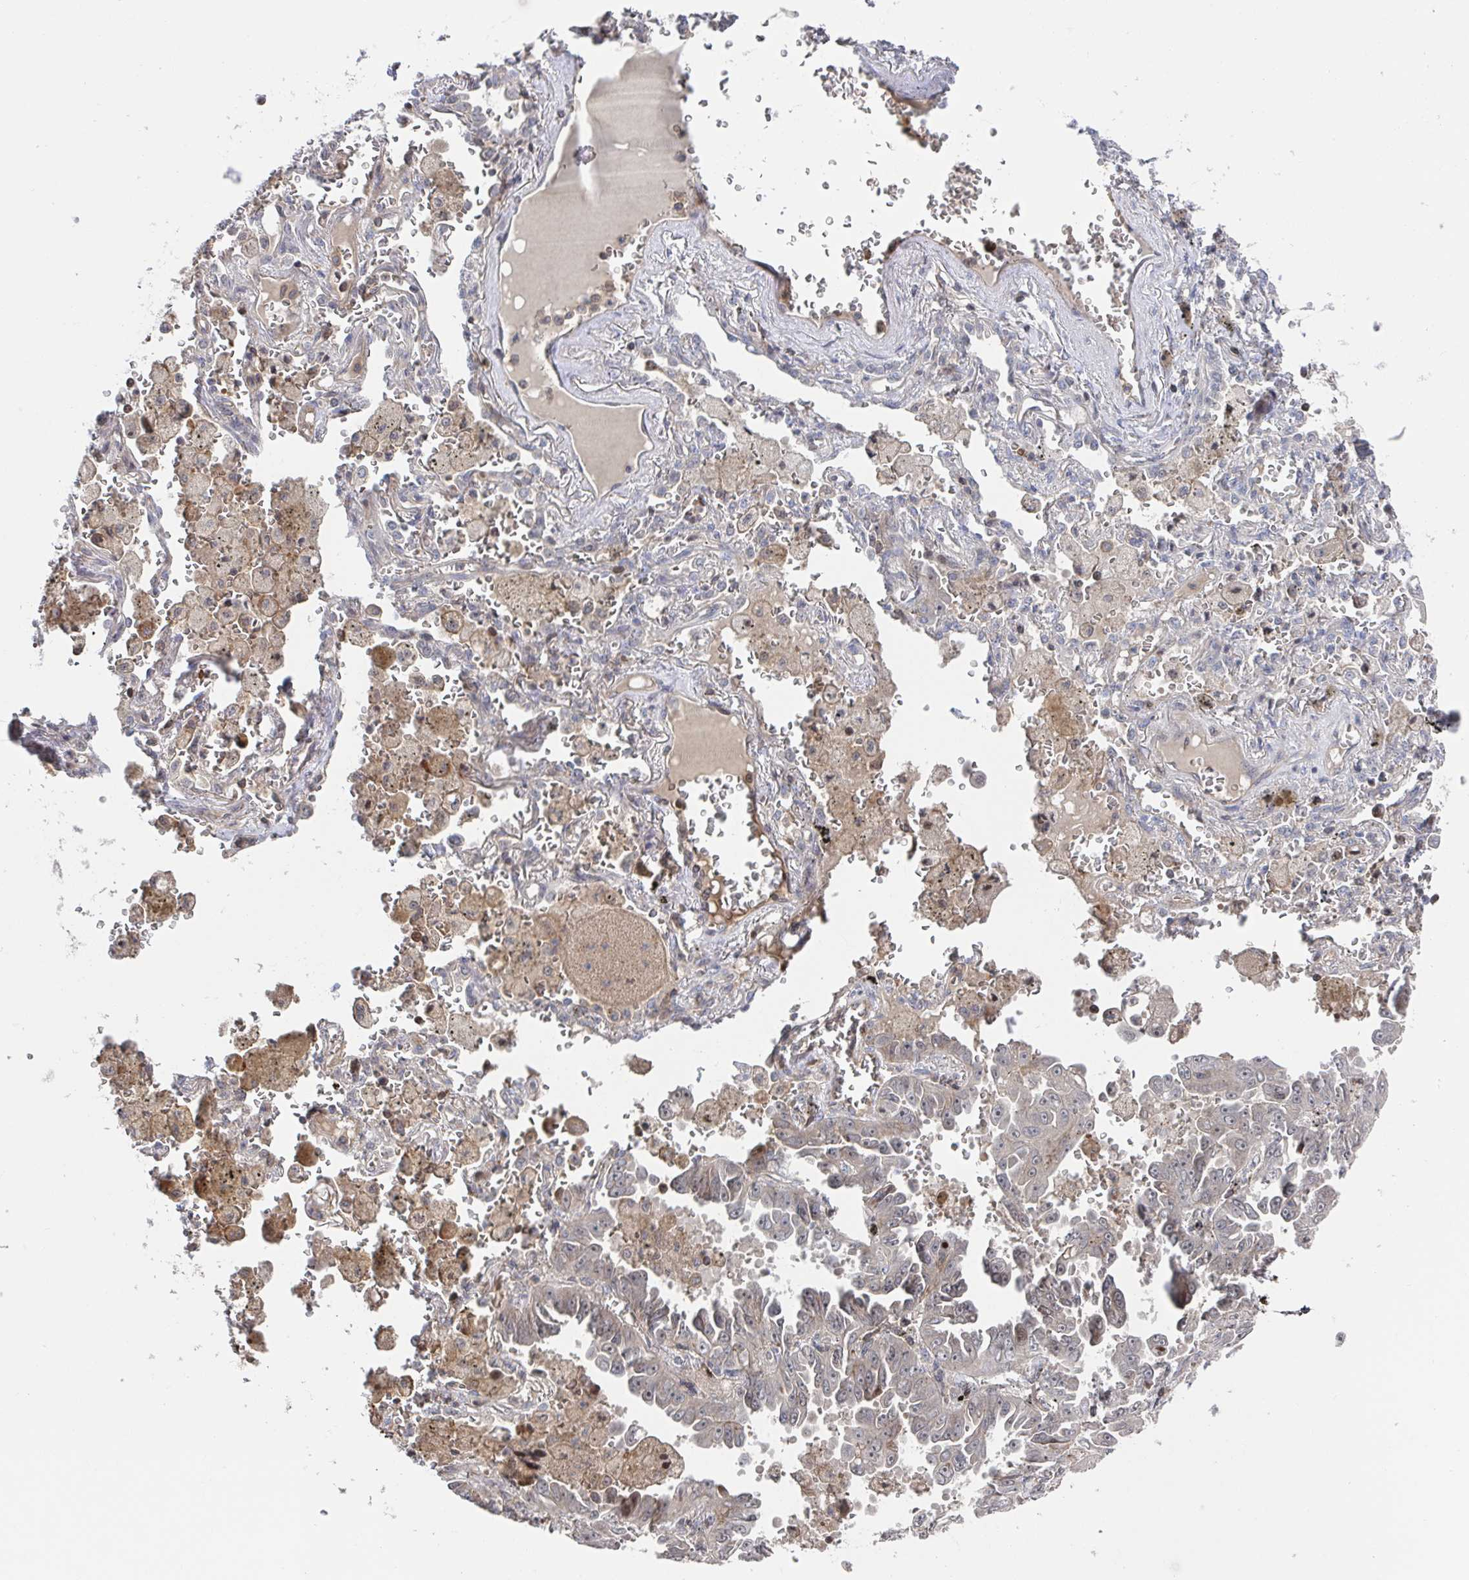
{"staining": {"intensity": "weak", "quantity": "<25%", "location": "cytoplasmic/membranous"}, "tissue": "lung cancer", "cell_type": "Tumor cells", "image_type": "cancer", "snomed": [{"axis": "morphology", "description": "Adenocarcinoma, NOS"}, {"axis": "topography", "description": "Lung"}], "caption": "Immunohistochemistry histopathology image of neoplastic tissue: lung adenocarcinoma stained with DAB (3,3'-diaminobenzidine) shows no significant protein staining in tumor cells. (DAB (3,3'-diaminobenzidine) IHC, high magnification).", "gene": "DHRS12", "patient": {"sex": "female", "age": 52}}